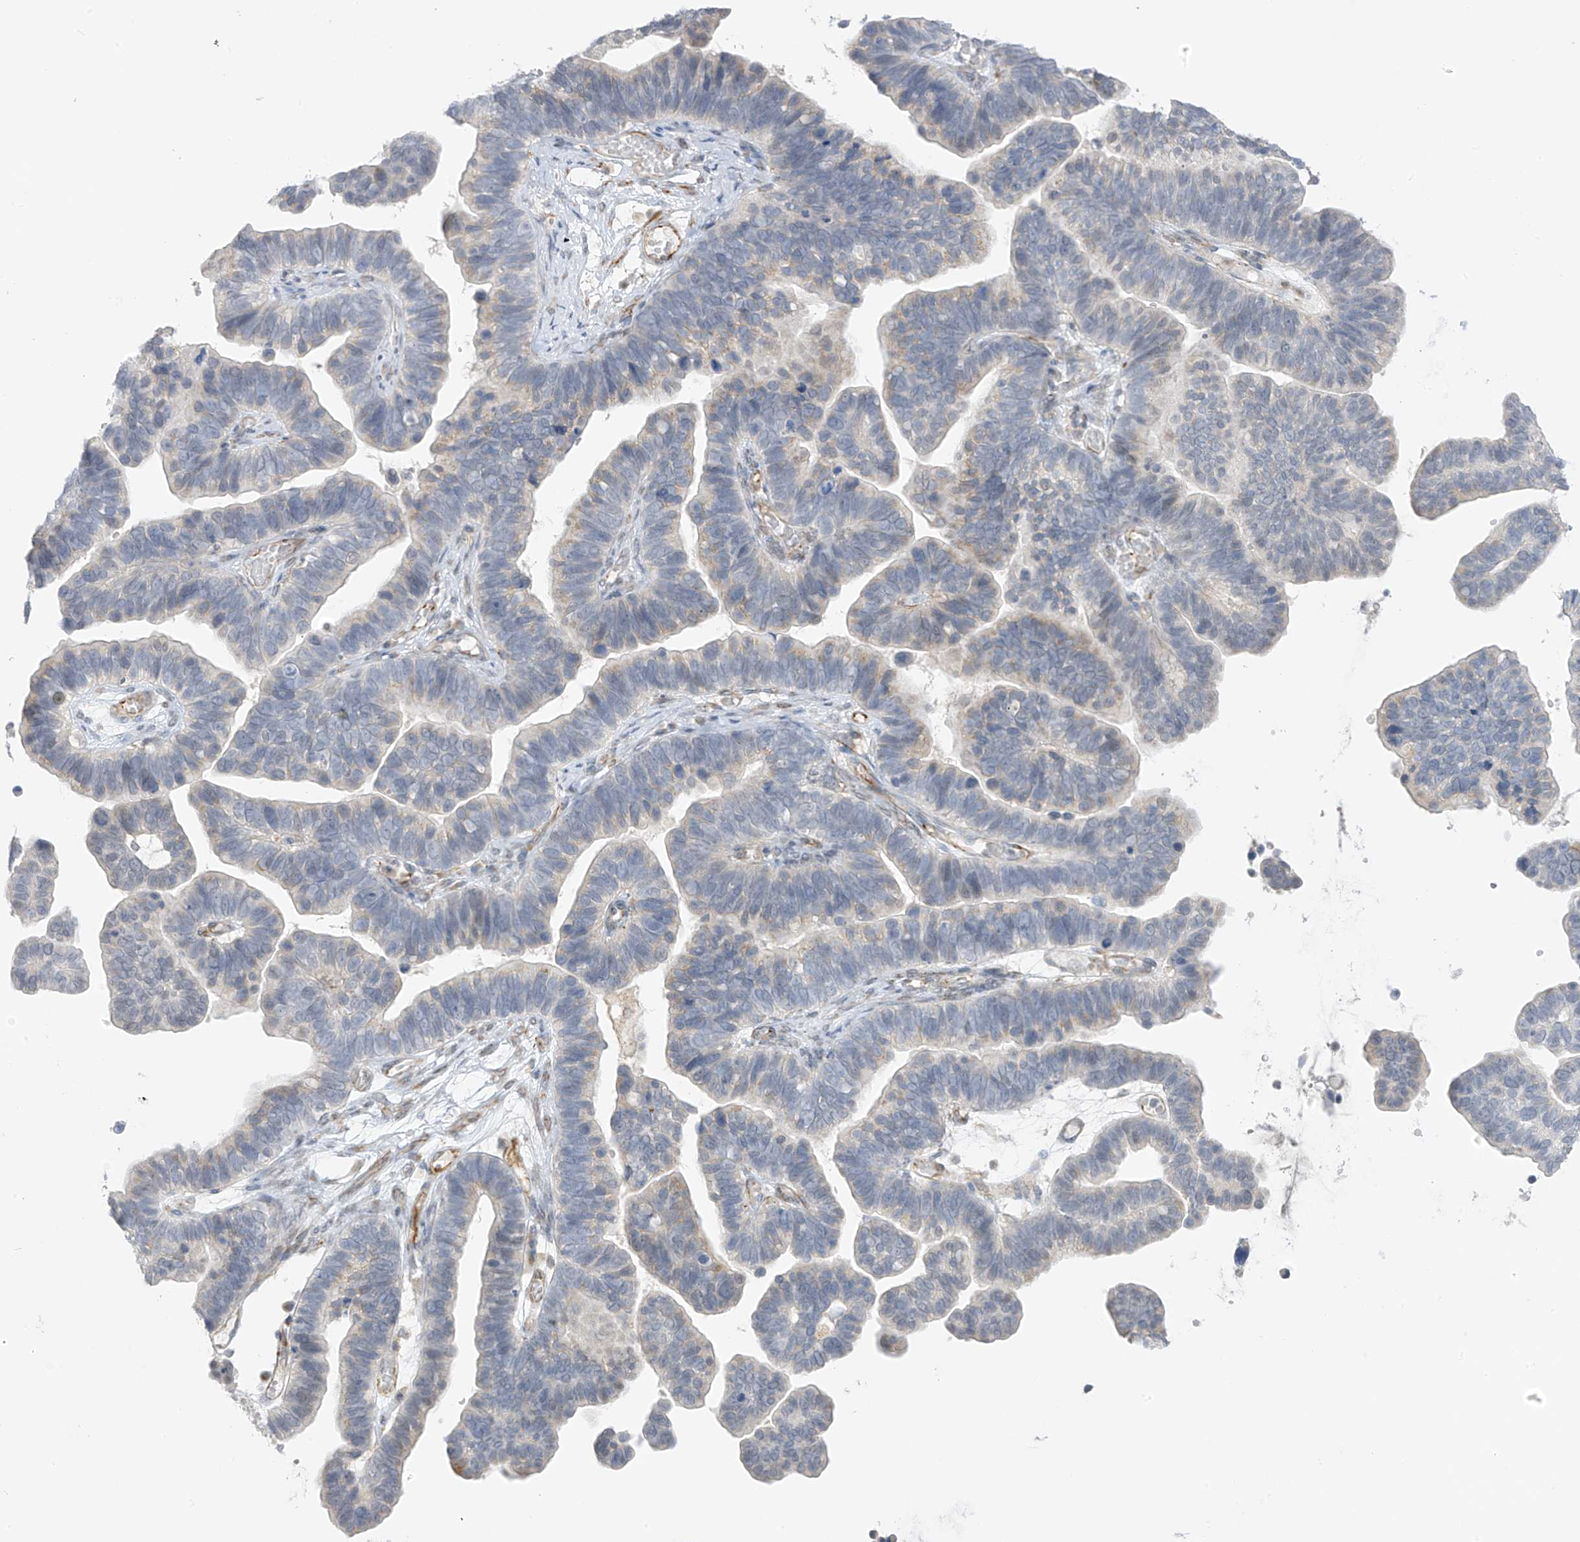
{"staining": {"intensity": "weak", "quantity": "25%-75%", "location": "cytoplasmic/membranous"}, "tissue": "ovarian cancer", "cell_type": "Tumor cells", "image_type": "cancer", "snomed": [{"axis": "morphology", "description": "Cystadenocarcinoma, serous, NOS"}, {"axis": "topography", "description": "Ovary"}], "caption": "DAB immunohistochemical staining of human ovarian serous cystadenocarcinoma shows weak cytoplasmic/membranous protein positivity in approximately 25%-75% of tumor cells.", "gene": "HS6ST2", "patient": {"sex": "female", "age": 56}}